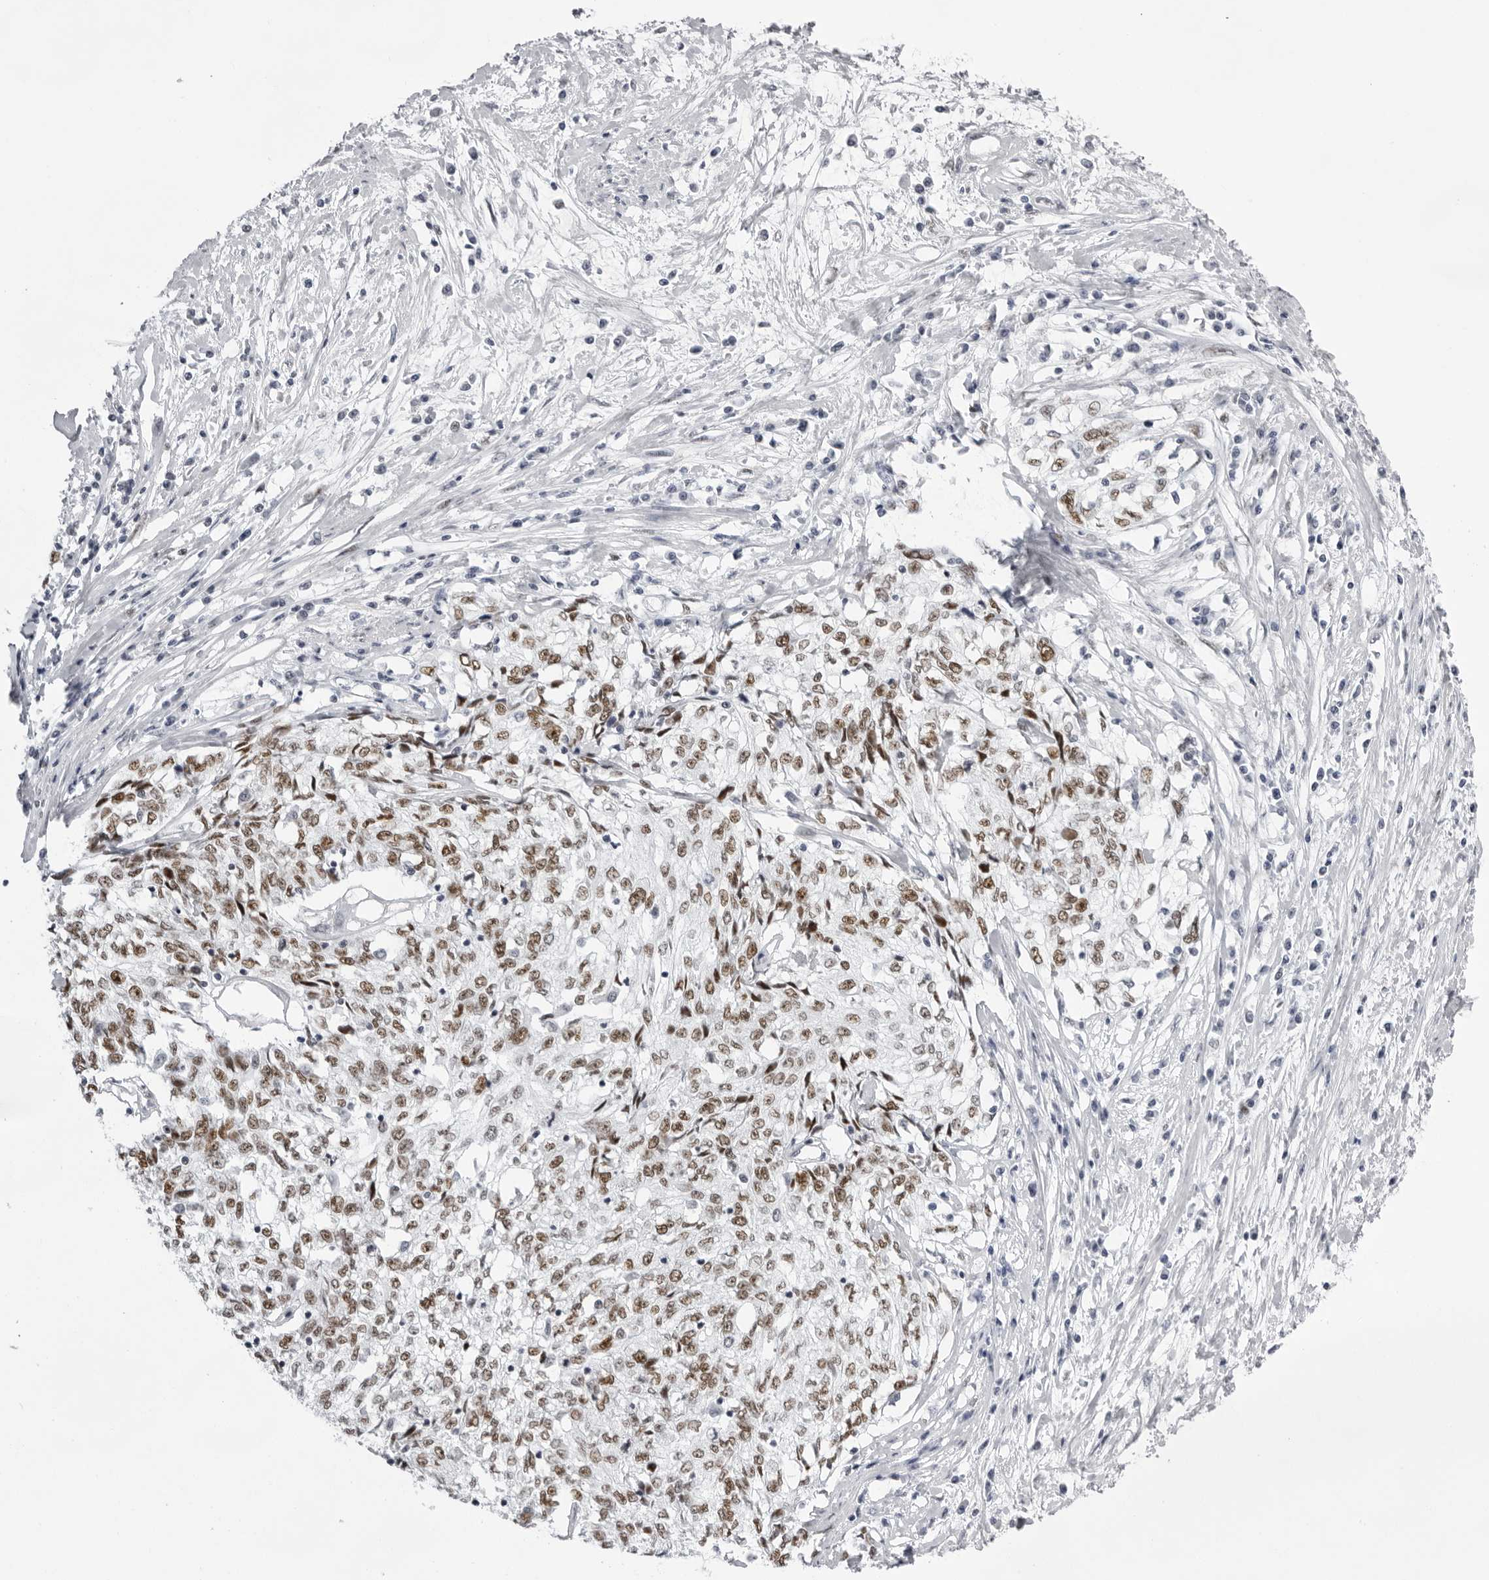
{"staining": {"intensity": "moderate", "quantity": ">75%", "location": "nuclear"}, "tissue": "cervical cancer", "cell_type": "Tumor cells", "image_type": "cancer", "snomed": [{"axis": "morphology", "description": "Squamous cell carcinoma, NOS"}, {"axis": "topography", "description": "Cervix"}], "caption": "IHC micrograph of human squamous cell carcinoma (cervical) stained for a protein (brown), which reveals medium levels of moderate nuclear staining in about >75% of tumor cells.", "gene": "IRF2BP2", "patient": {"sex": "female", "age": 57}}